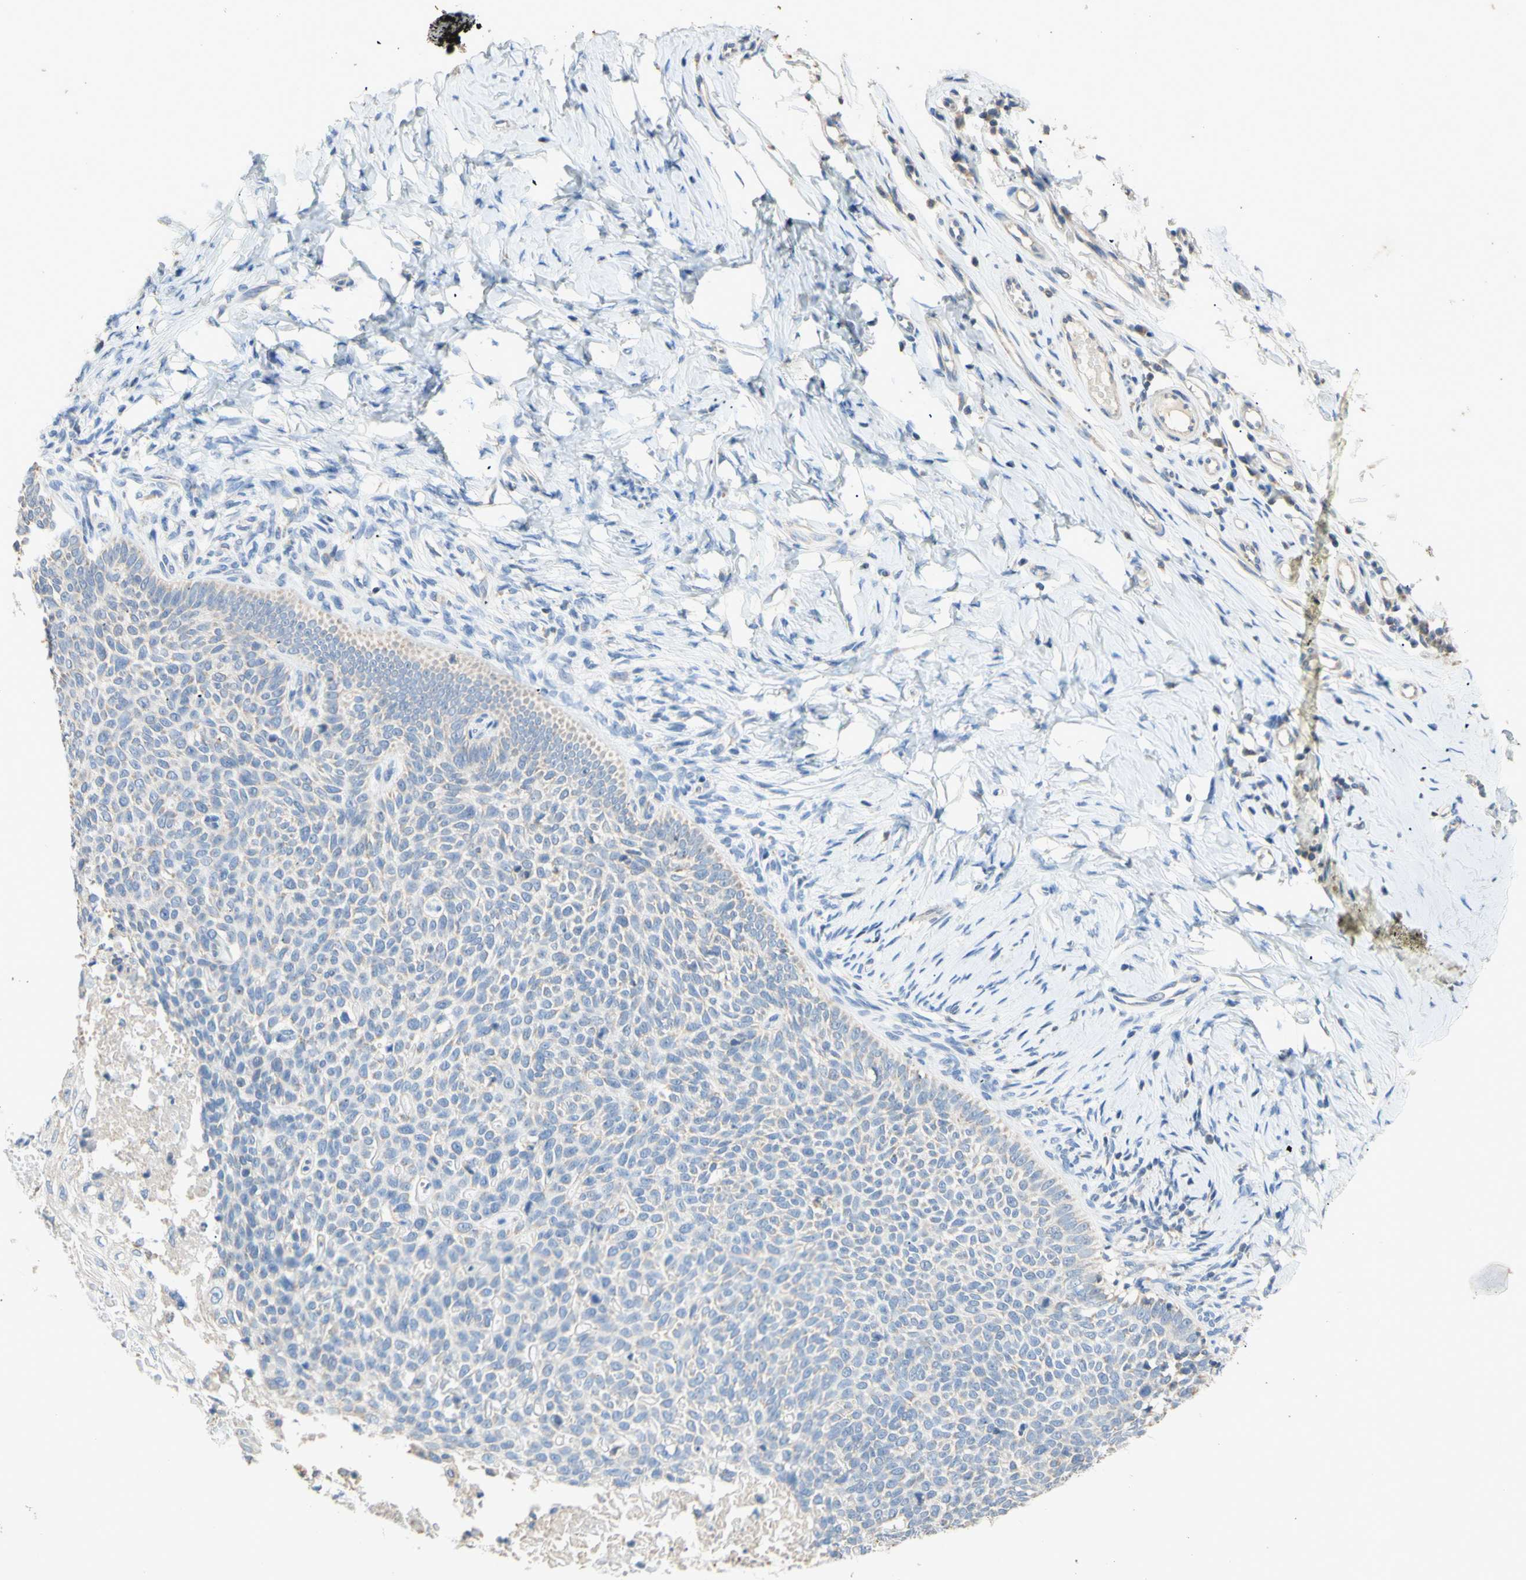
{"staining": {"intensity": "negative", "quantity": "none", "location": "none"}, "tissue": "skin cancer", "cell_type": "Tumor cells", "image_type": "cancer", "snomed": [{"axis": "morphology", "description": "Normal tissue, NOS"}, {"axis": "morphology", "description": "Basal cell carcinoma"}, {"axis": "topography", "description": "Skin"}], "caption": "Skin cancer stained for a protein using IHC shows no positivity tumor cells.", "gene": "PTGIS", "patient": {"sex": "male", "age": 87}}